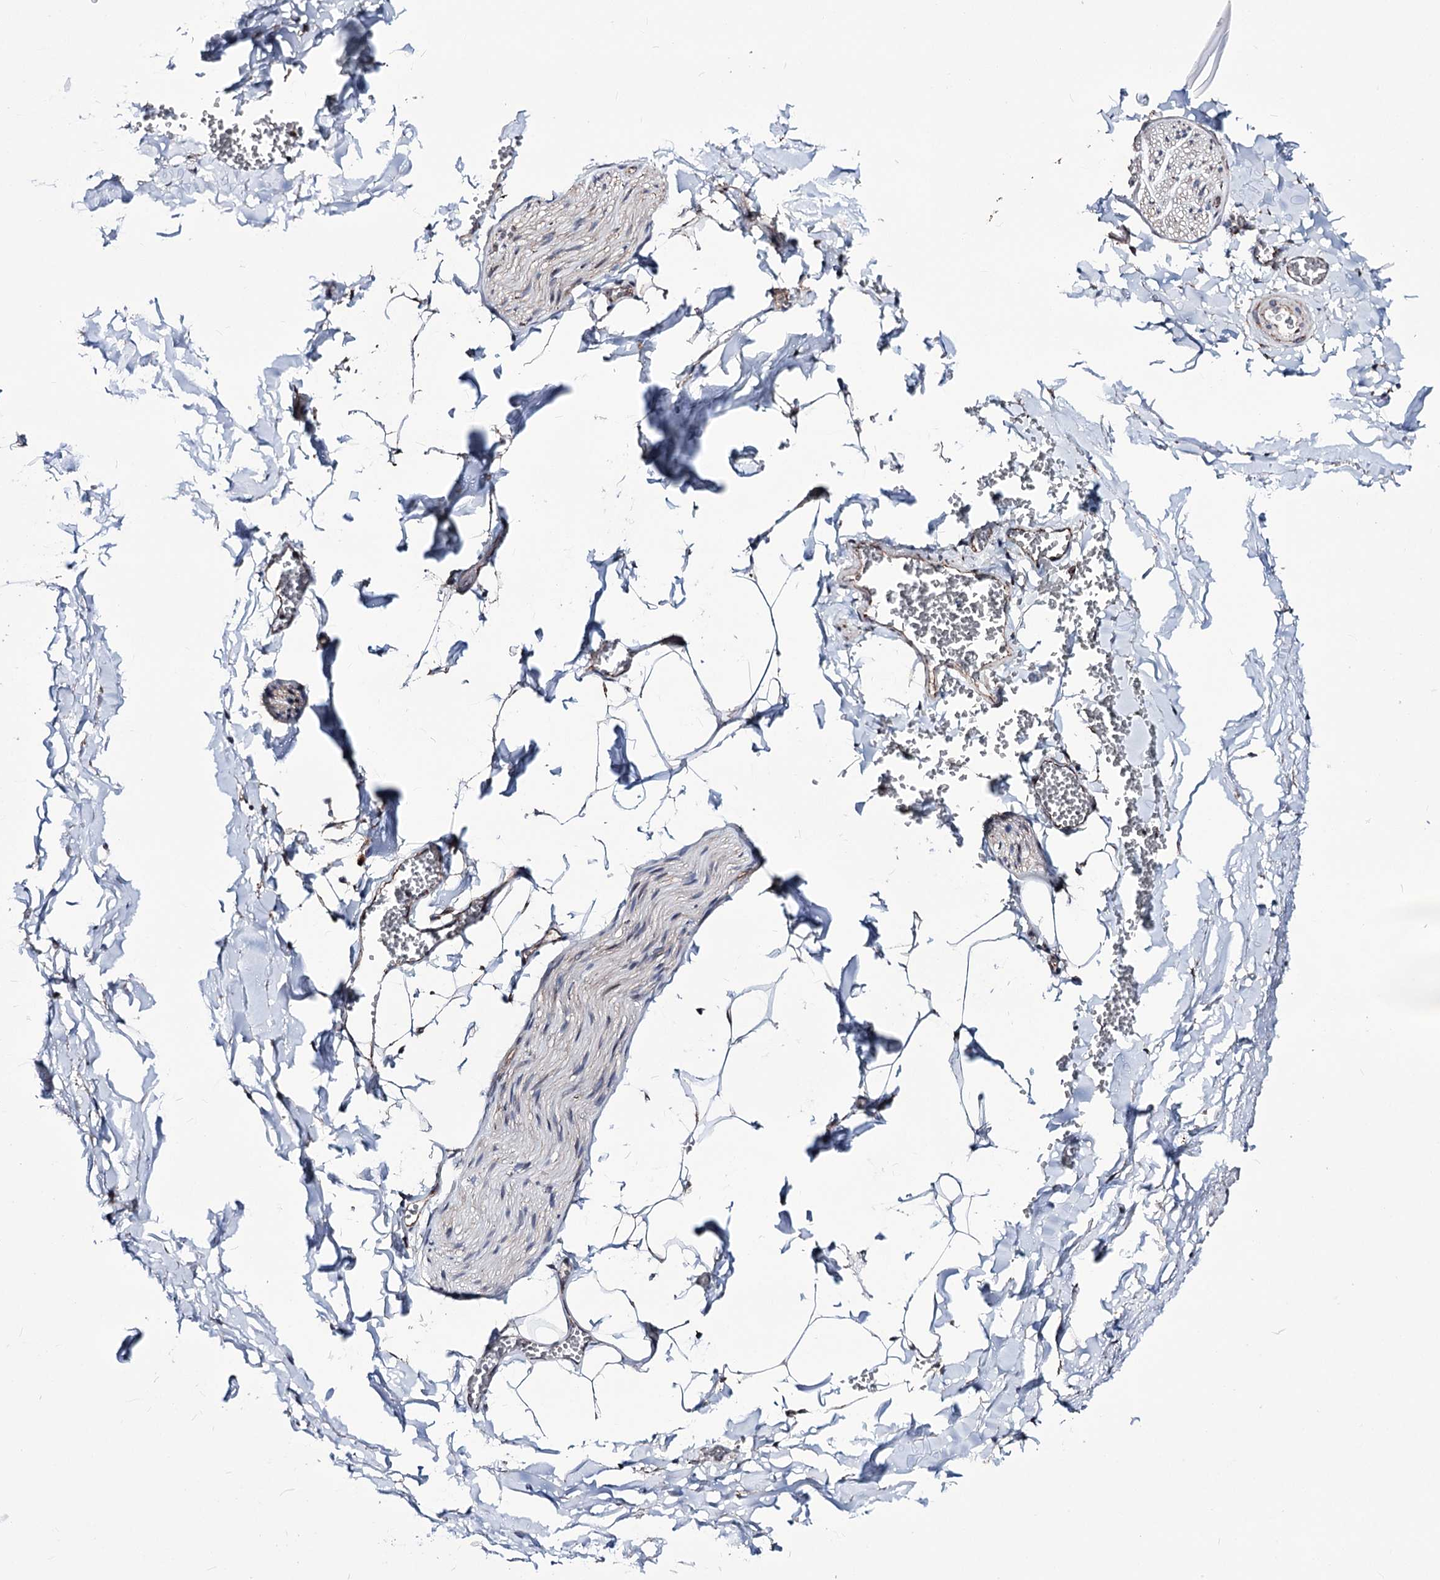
{"staining": {"intensity": "moderate", "quantity": "25%-75%", "location": "cytoplasmic/membranous"}, "tissue": "adipose tissue", "cell_type": "Adipocytes", "image_type": "normal", "snomed": [{"axis": "morphology", "description": "Normal tissue, NOS"}, {"axis": "topography", "description": "Gallbladder"}, {"axis": "topography", "description": "Peripheral nerve tissue"}], "caption": "Moderate cytoplasmic/membranous protein expression is appreciated in about 25%-75% of adipocytes in adipose tissue. Immunohistochemistry stains the protein of interest in brown and the nuclei are stained blue.", "gene": "CREB3L4", "patient": {"sex": "male", "age": 38}}